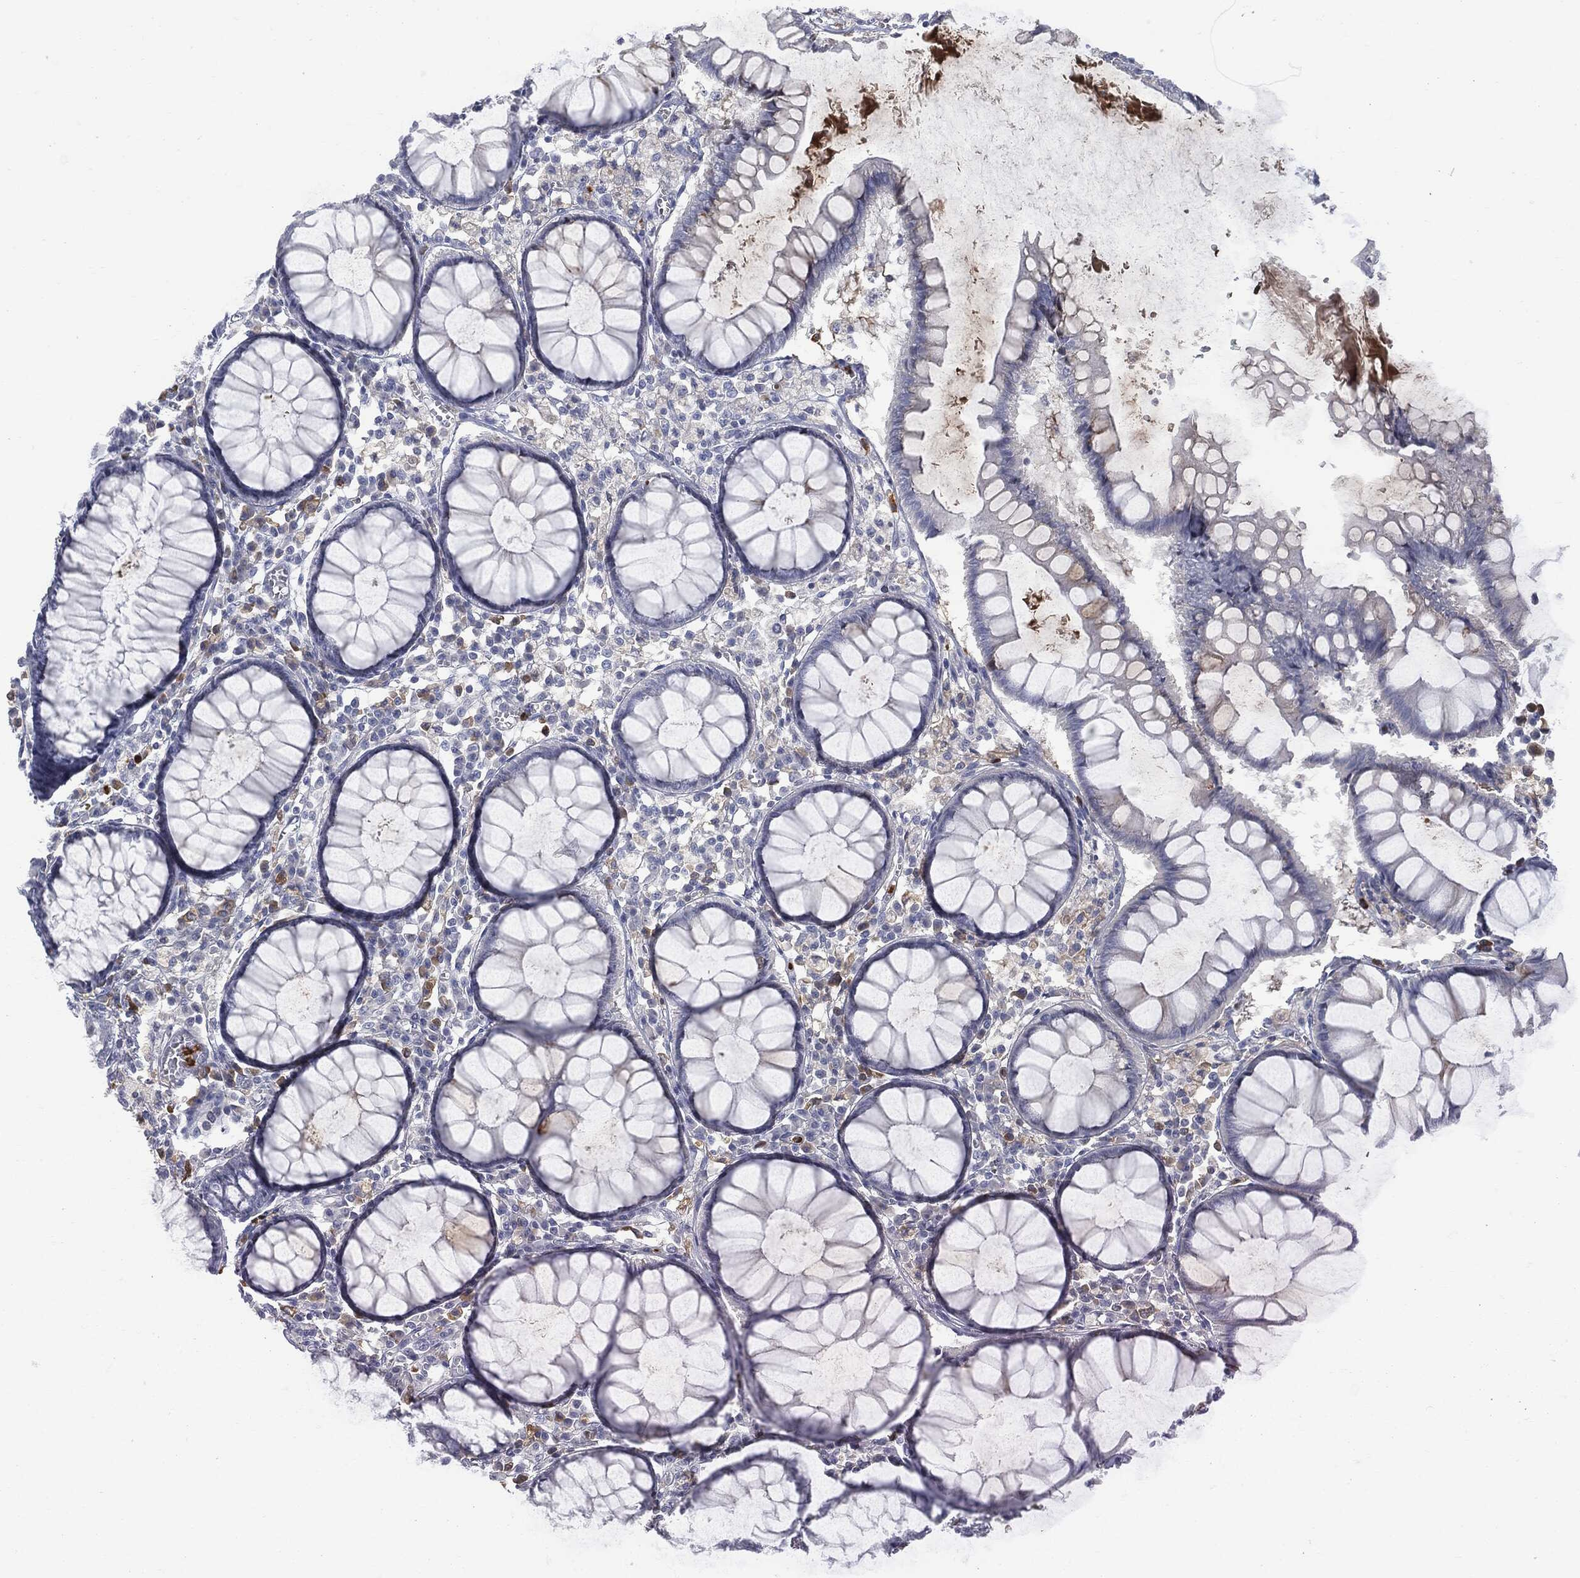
{"staining": {"intensity": "negative", "quantity": "none", "location": "none"}, "tissue": "colon", "cell_type": "Endothelial cells", "image_type": "normal", "snomed": [{"axis": "morphology", "description": "Normal tissue, NOS"}, {"axis": "topography", "description": "Colon"}], "caption": "Endothelial cells show no significant protein staining in normal colon. (Stains: DAB (3,3'-diaminobenzidine) immunohistochemistry with hematoxylin counter stain, Microscopy: brightfield microscopy at high magnification).", "gene": "BTK", "patient": {"sex": "male", "age": 65}}